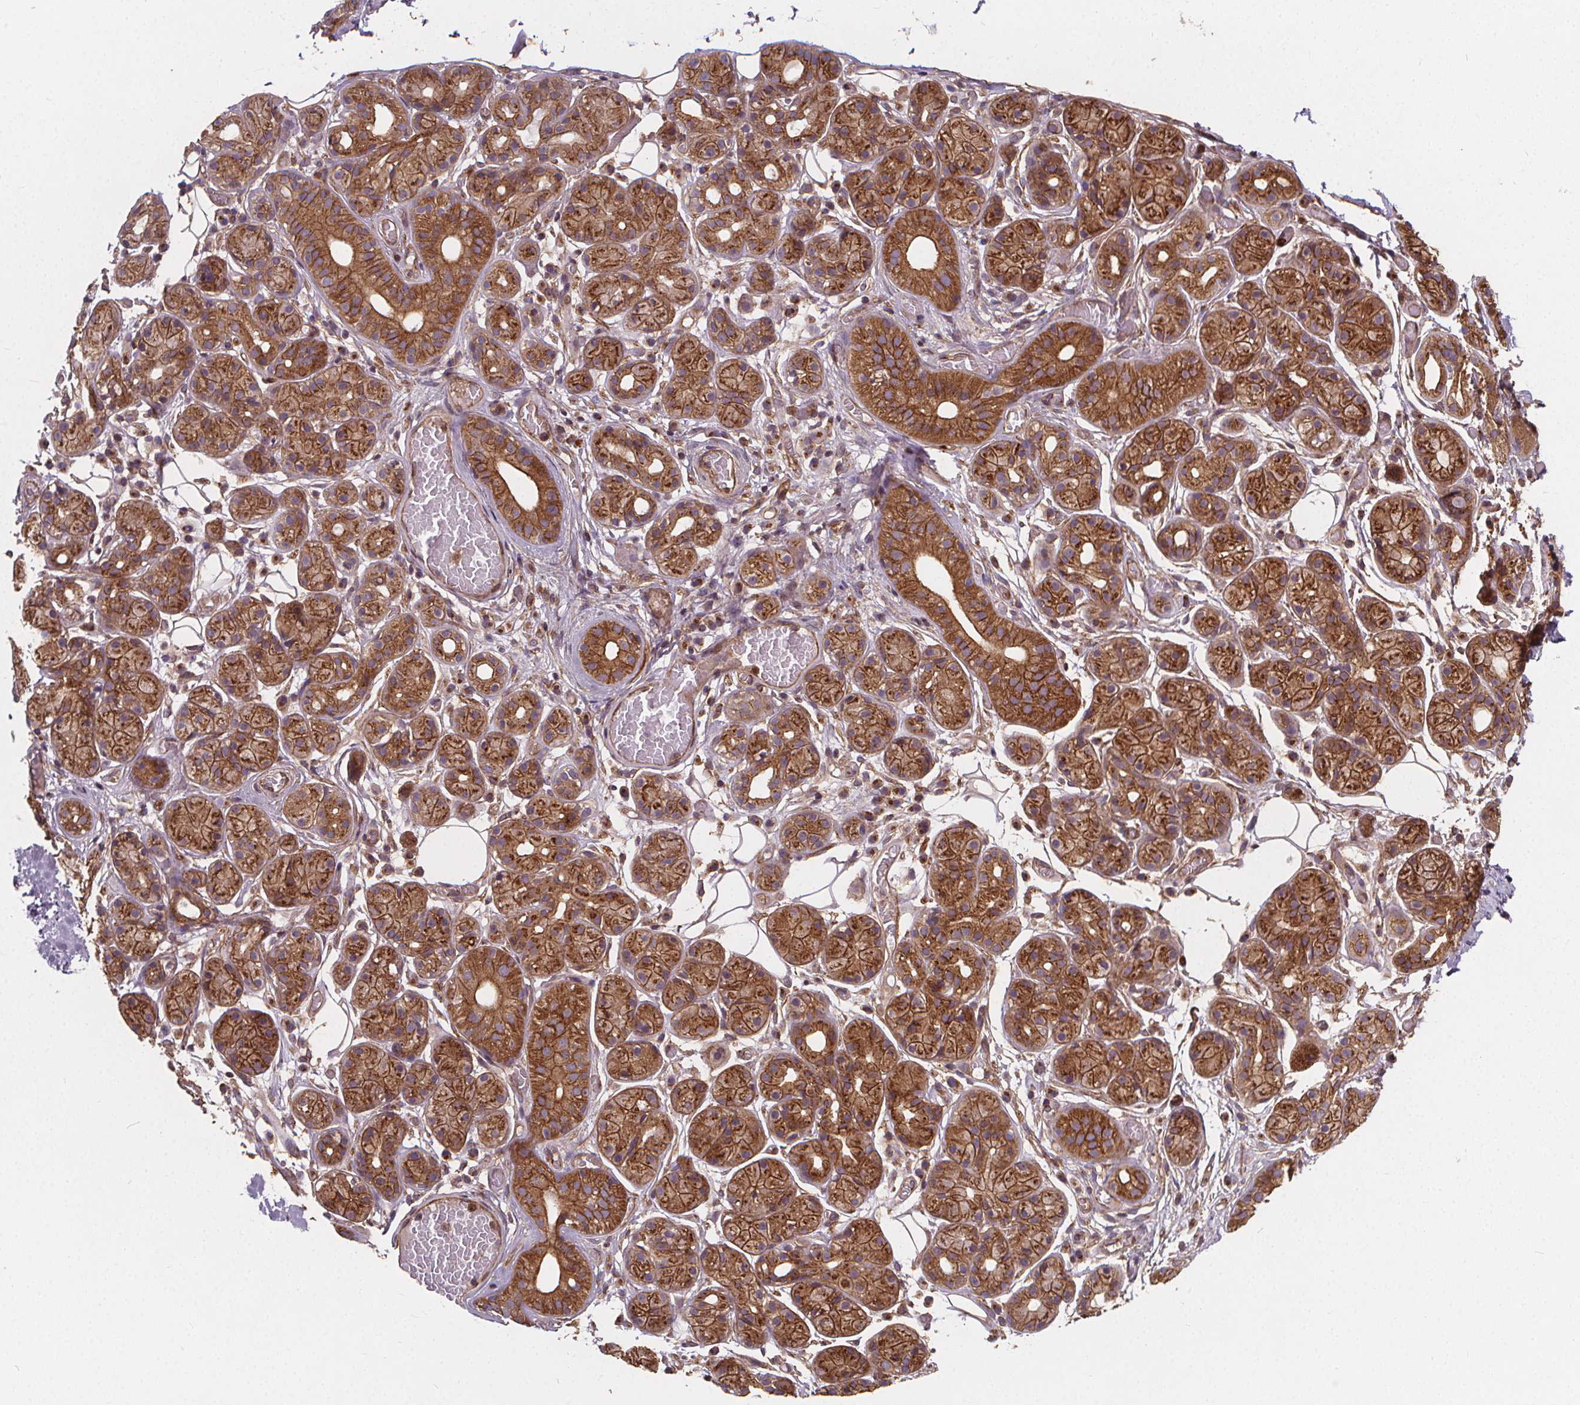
{"staining": {"intensity": "strong", "quantity": ">75%", "location": "cytoplasmic/membranous"}, "tissue": "salivary gland", "cell_type": "Glandular cells", "image_type": "normal", "snomed": [{"axis": "morphology", "description": "Normal tissue, NOS"}, {"axis": "topography", "description": "Salivary gland"}, {"axis": "topography", "description": "Peripheral nerve tissue"}], "caption": "High-magnification brightfield microscopy of unremarkable salivary gland stained with DAB (3,3'-diaminobenzidine) (brown) and counterstained with hematoxylin (blue). glandular cells exhibit strong cytoplasmic/membranous staining is seen in about>75% of cells. (DAB (3,3'-diaminobenzidine) IHC, brown staining for protein, blue staining for nuclei).", "gene": "CLINT1", "patient": {"sex": "male", "age": 71}}